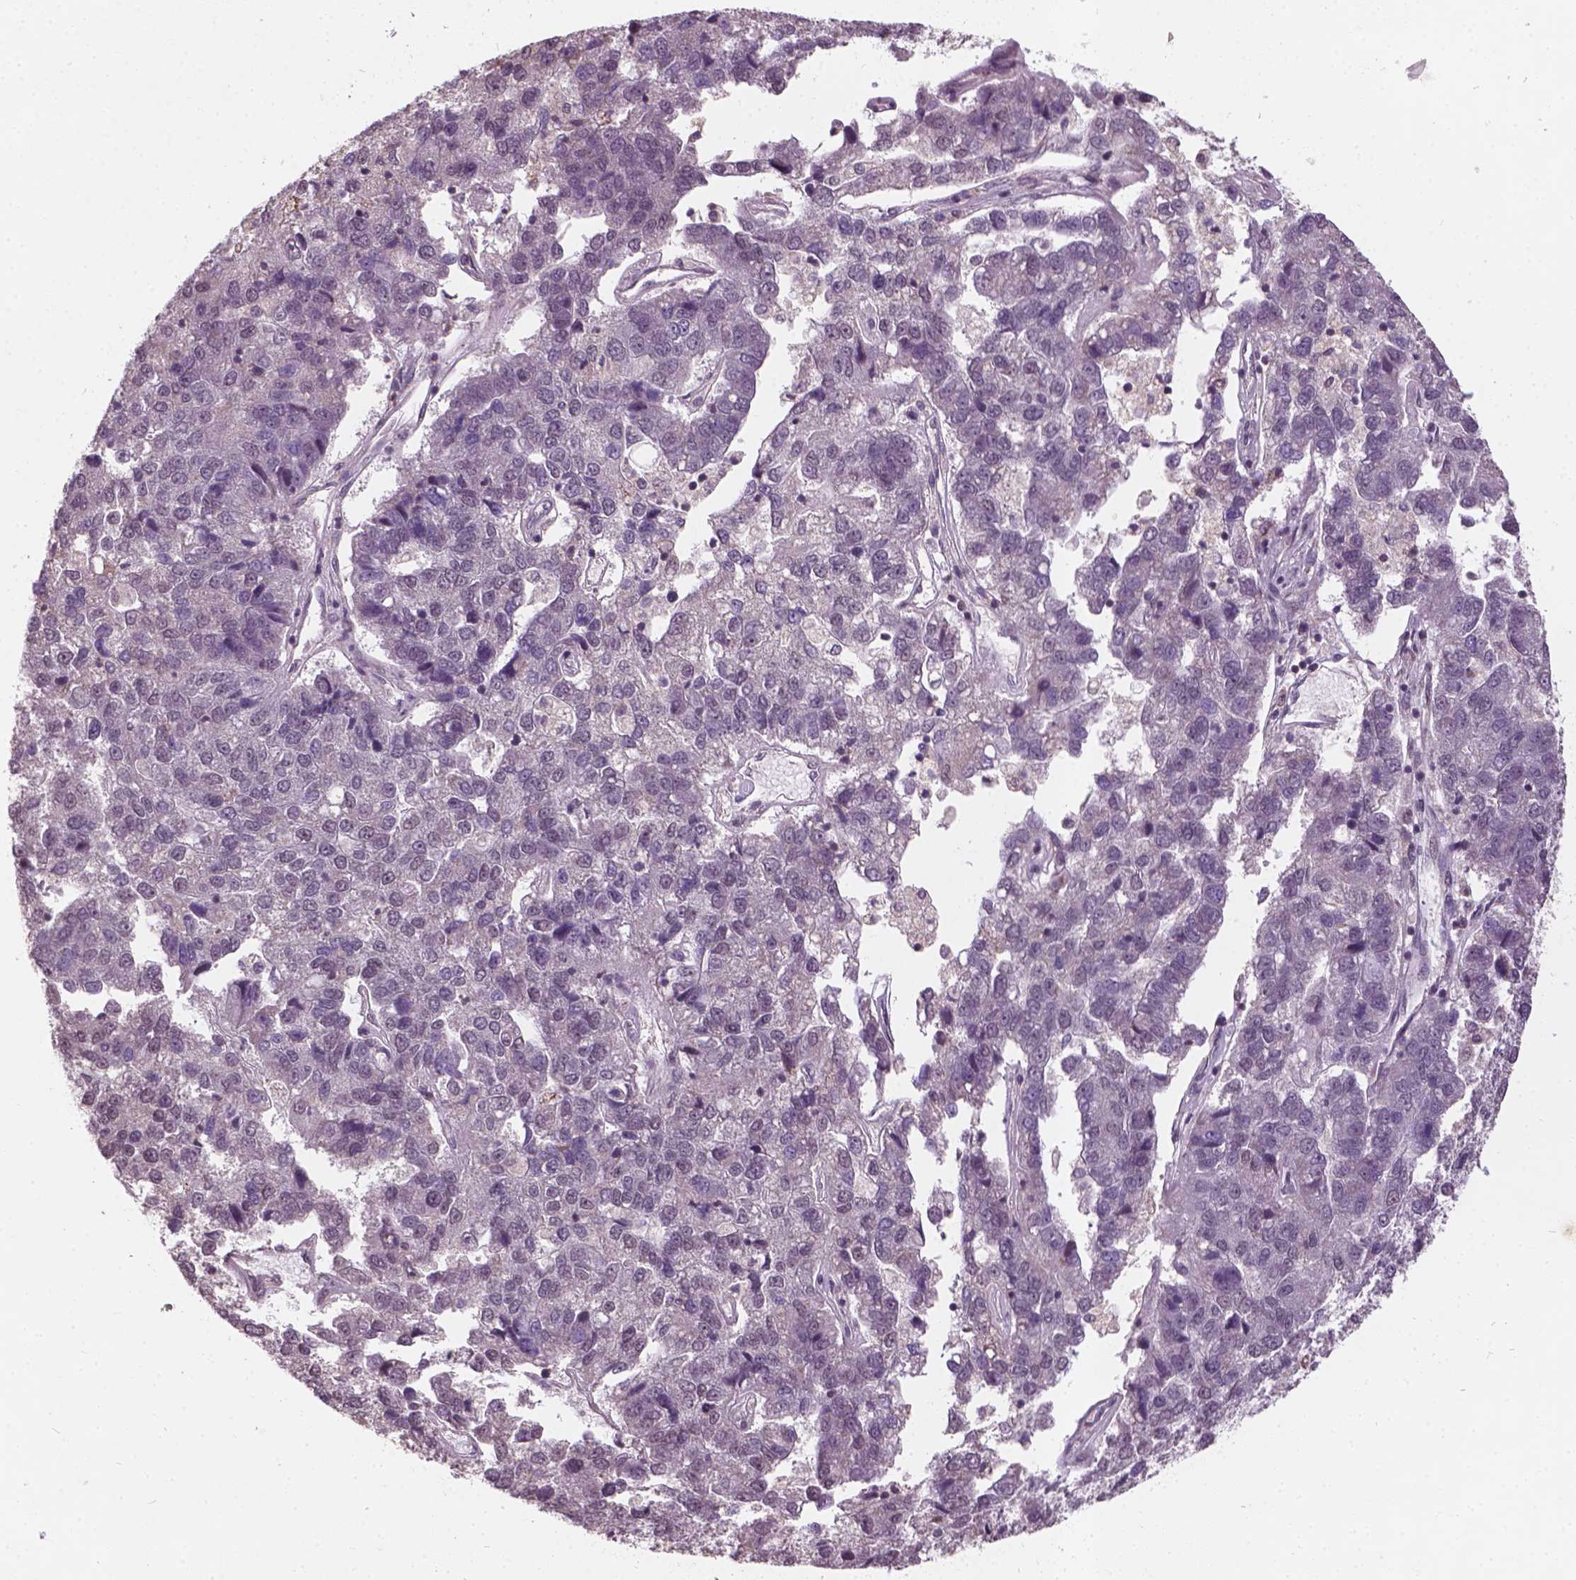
{"staining": {"intensity": "negative", "quantity": "none", "location": "none"}, "tissue": "pancreatic cancer", "cell_type": "Tumor cells", "image_type": "cancer", "snomed": [{"axis": "morphology", "description": "Adenocarcinoma, NOS"}, {"axis": "topography", "description": "Pancreas"}], "caption": "An IHC micrograph of pancreatic cancer is shown. There is no staining in tumor cells of pancreatic cancer.", "gene": "GPS2", "patient": {"sex": "female", "age": 61}}